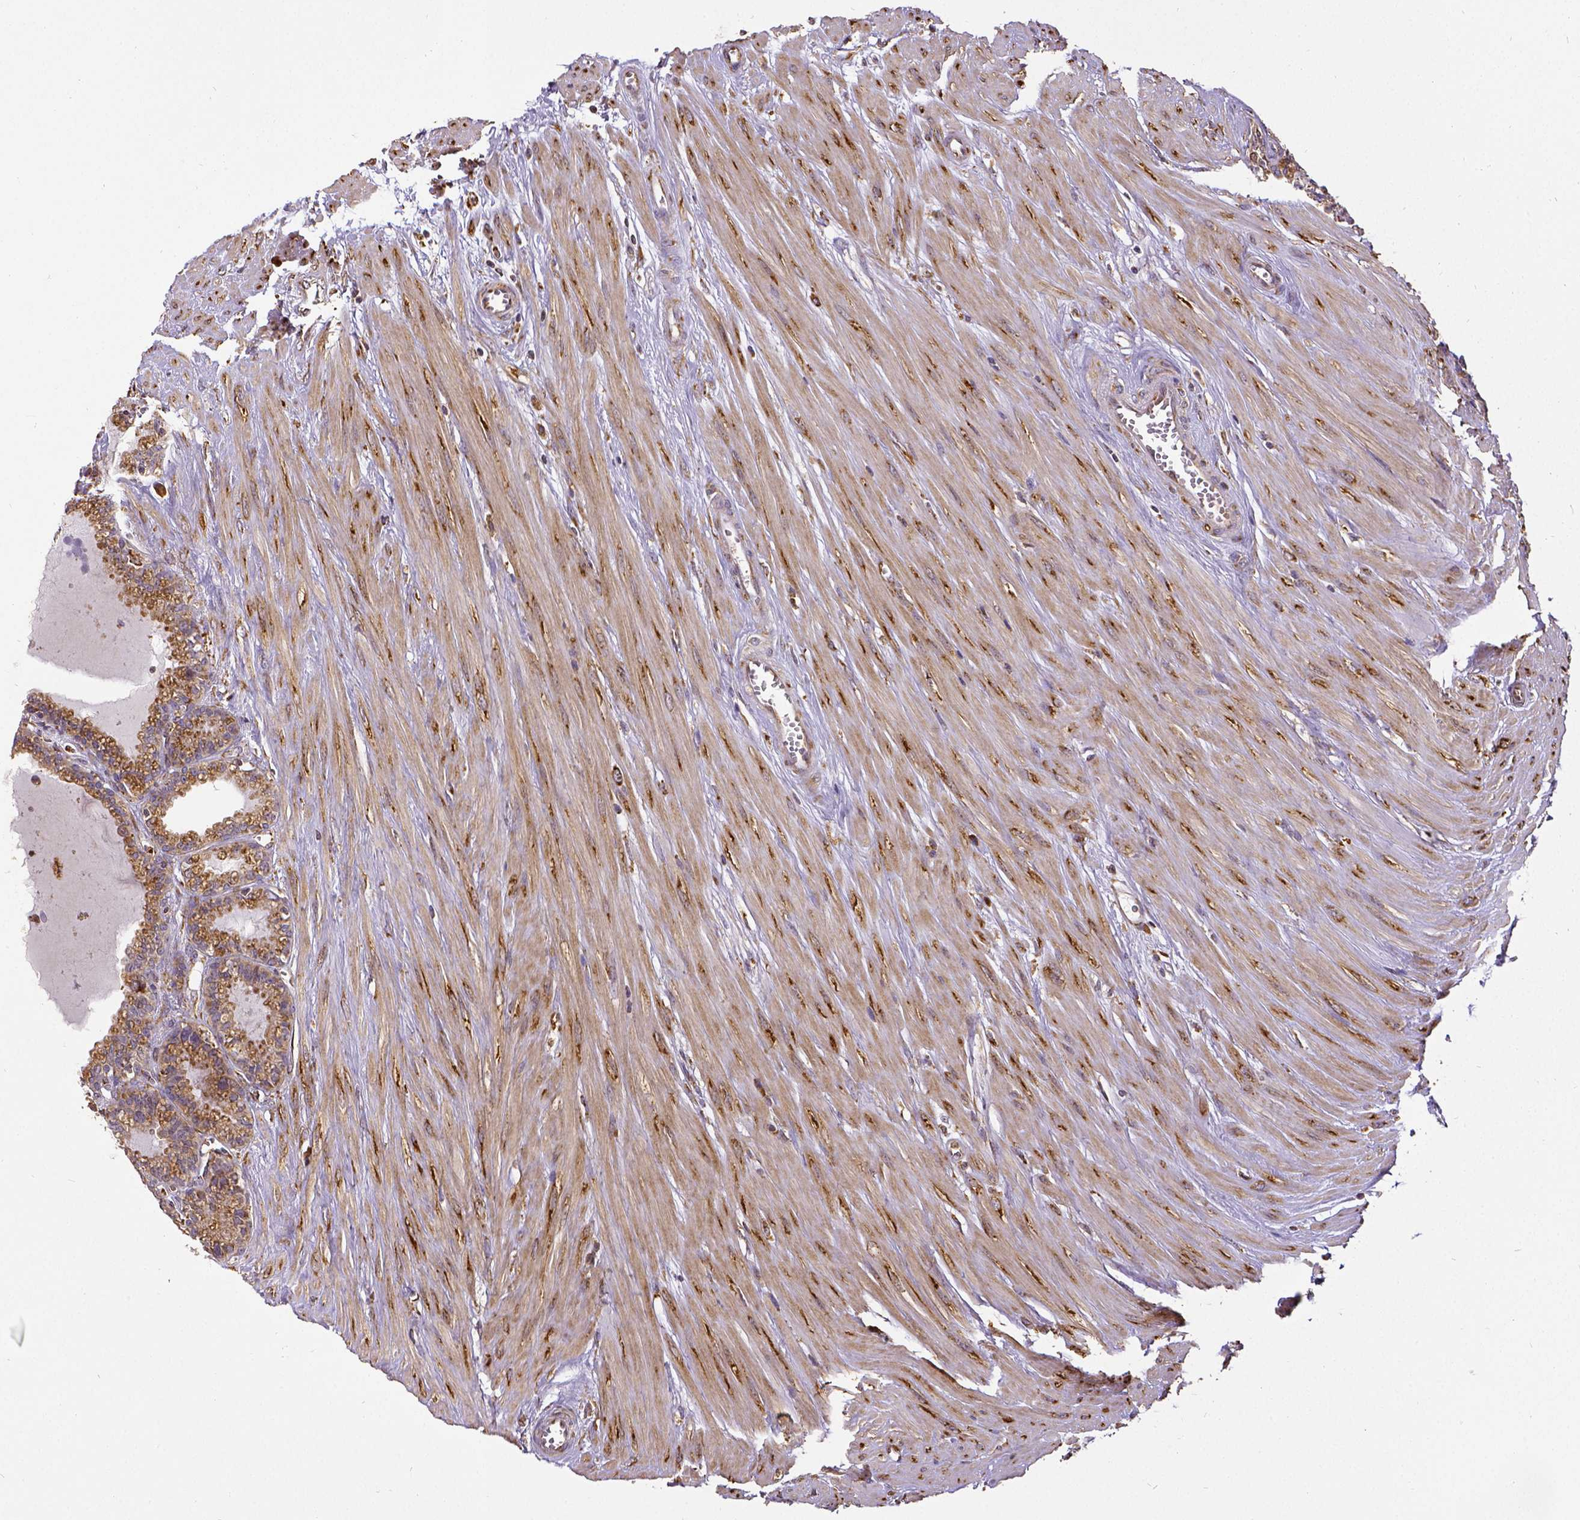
{"staining": {"intensity": "moderate", "quantity": ">75%", "location": "cytoplasmic/membranous"}, "tissue": "seminal vesicle", "cell_type": "Glandular cells", "image_type": "normal", "snomed": [{"axis": "morphology", "description": "Normal tissue, NOS"}, {"axis": "morphology", "description": "Urothelial carcinoma, NOS"}, {"axis": "topography", "description": "Urinary bladder"}, {"axis": "topography", "description": "Seminal veicle"}], "caption": "Immunohistochemical staining of benign seminal vesicle shows >75% levels of moderate cytoplasmic/membranous protein expression in about >75% of glandular cells. (Brightfield microscopy of DAB IHC at high magnification).", "gene": "MTDH", "patient": {"sex": "male", "age": 76}}